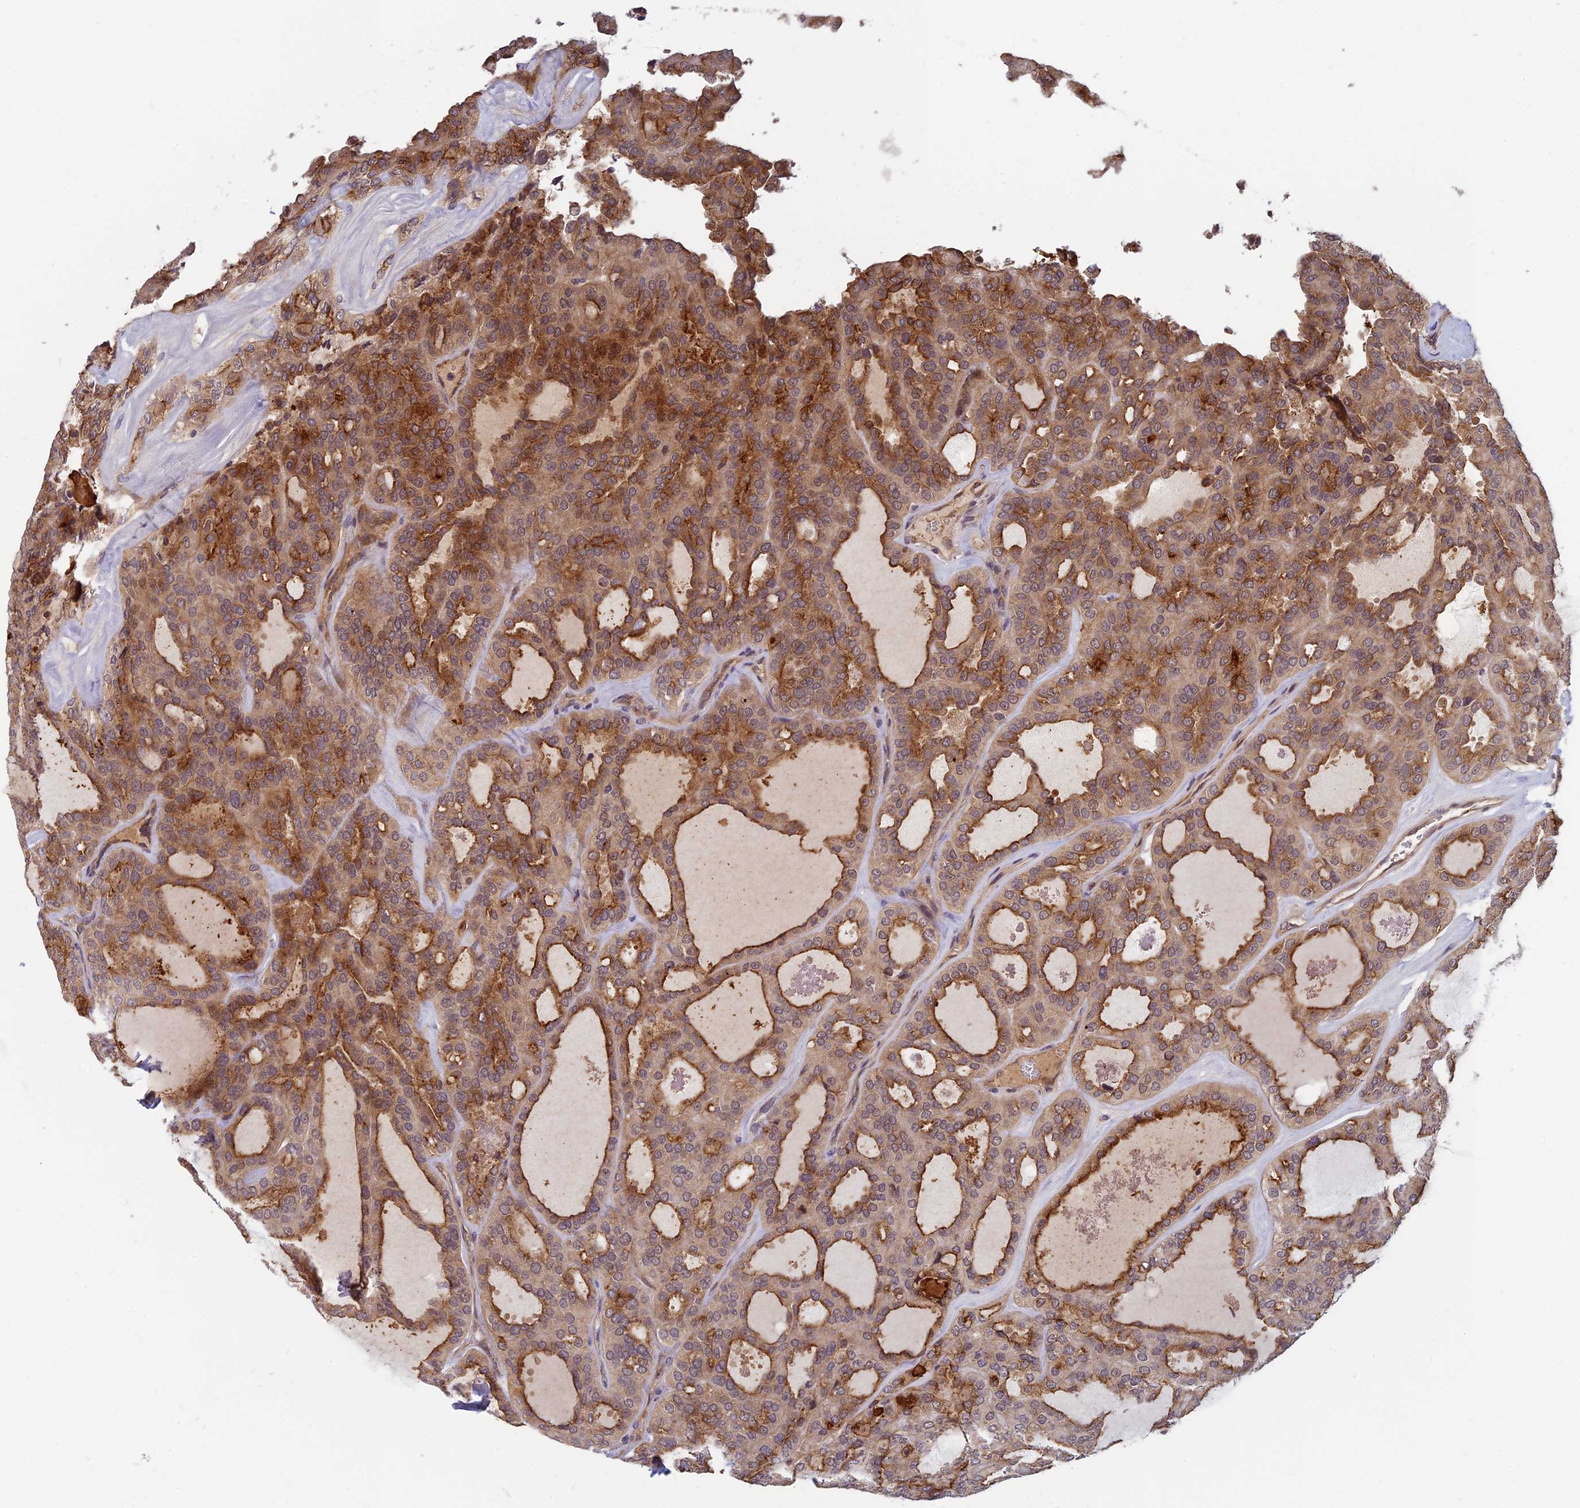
{"staining": {"intensity": "moderate", "quantity": "25%-75%", "location": "cytoplasmic/membranous"}, "tissue": "thyroid cancer", "cell_type": "Tumor cells", "image_type": "cancer", "snomed": [{"axis": "morphology", "description": "Follicular adenoma carcinoma, NOS"}, {"axis": "topography", "description": "Thyroid gland"}], "caption": "Protein staining demonstrates moderate cytoplasmic/membranous expression in about 25%-75% of tumor cells in thyroid follicular adenoma carcinoma.", "gene": "PIKFYVE", "patient": {"sex": "male", "age": 75}}